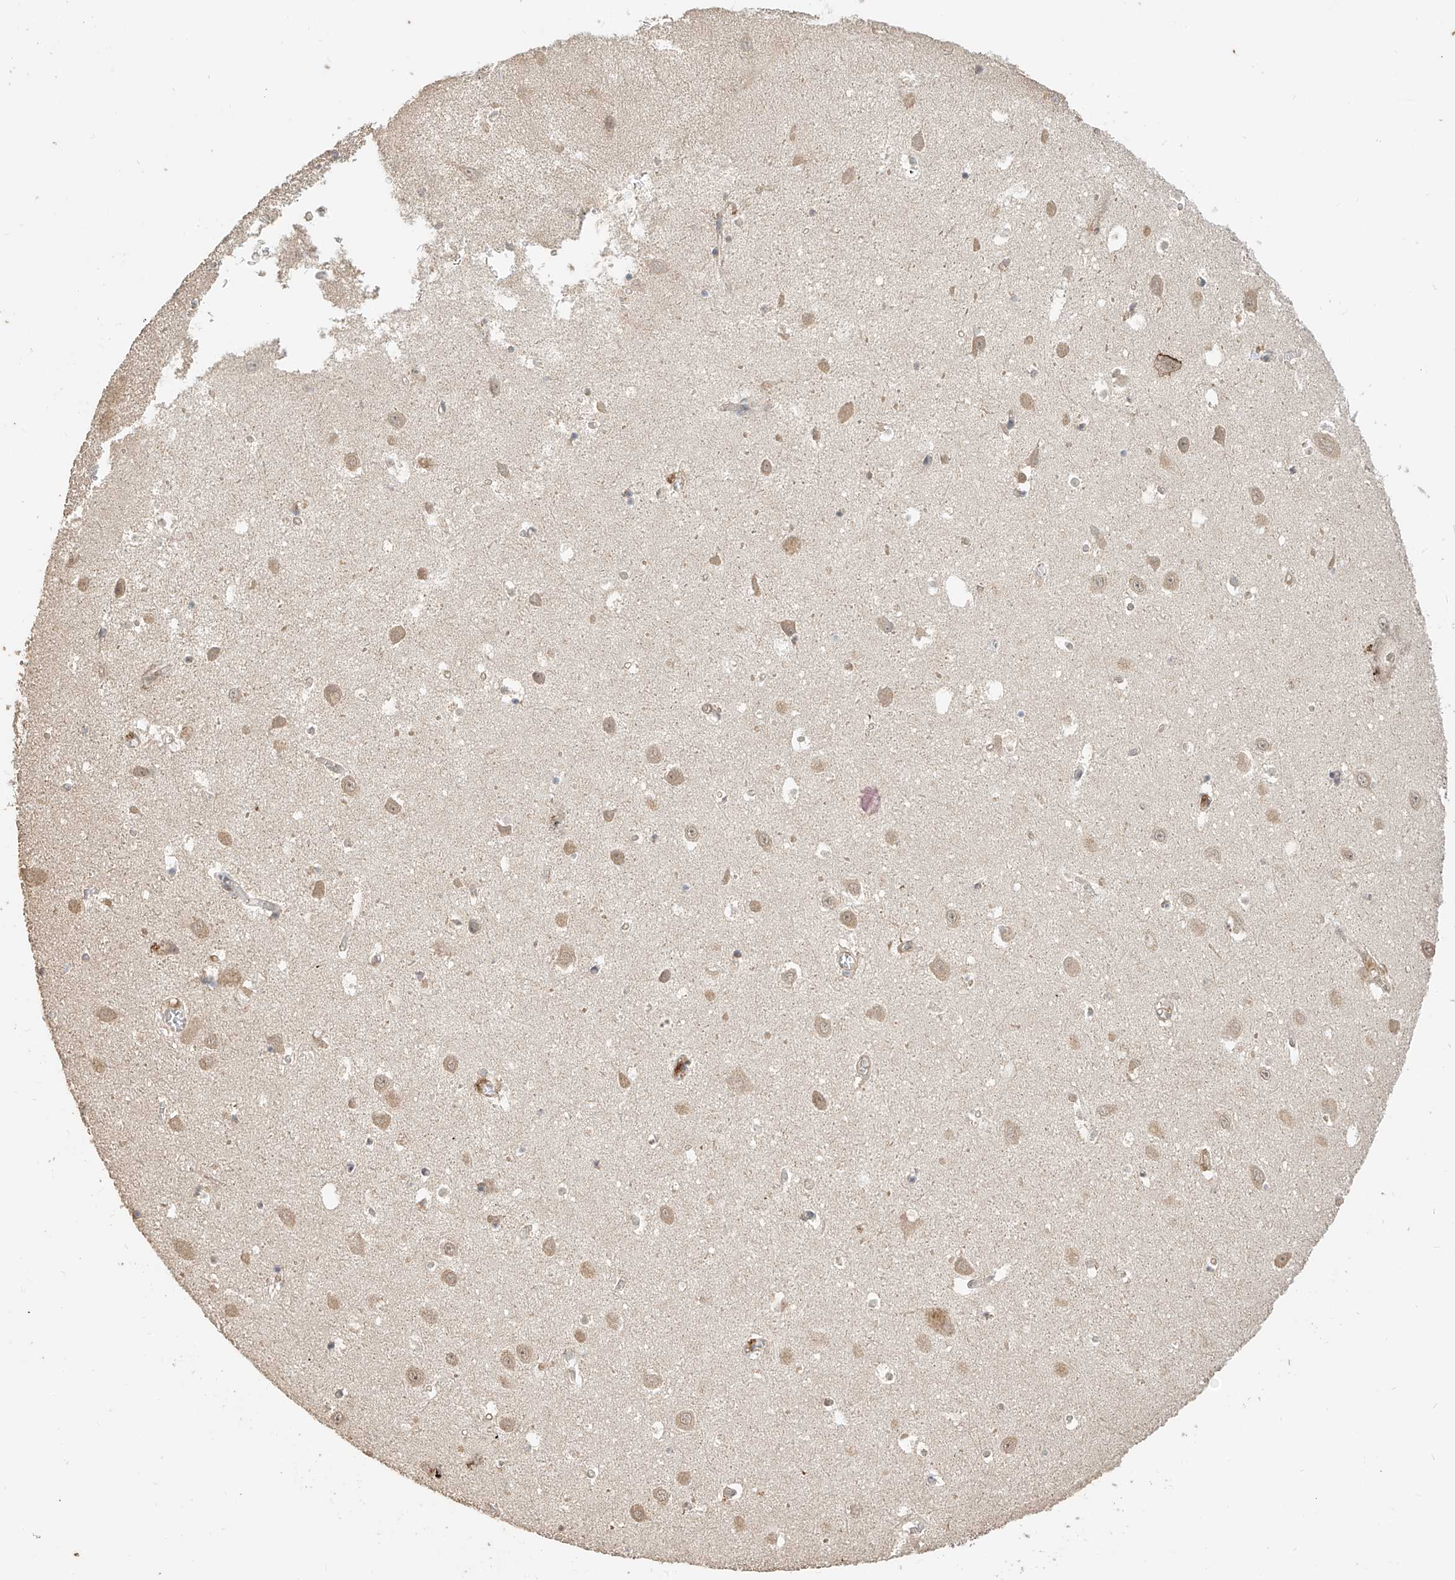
{"staining": {"intensity": "weak", "quantity": "<25%", "location": "cytoplasmic/membranous"}, "tissue": "hippocampus", "cell_type": "Glial cells", "image_type": "normal", "snomed": [{"axis": "morphology", "description": "Normal tissue, NOS"}, {"axis": "topography", "description": "Hippocampus"}], "caption": "Immunohistochemical staining of benign hippocampus demonstrates no significant staining in glial cells. The staining was performed using DAB to visualize the protein expression in brown, while the nuclei were stained in blue with hematoxylin (Magnification: 20x).", "gene": "OFD1", "patient": {"sex": "female", "age": 64}}